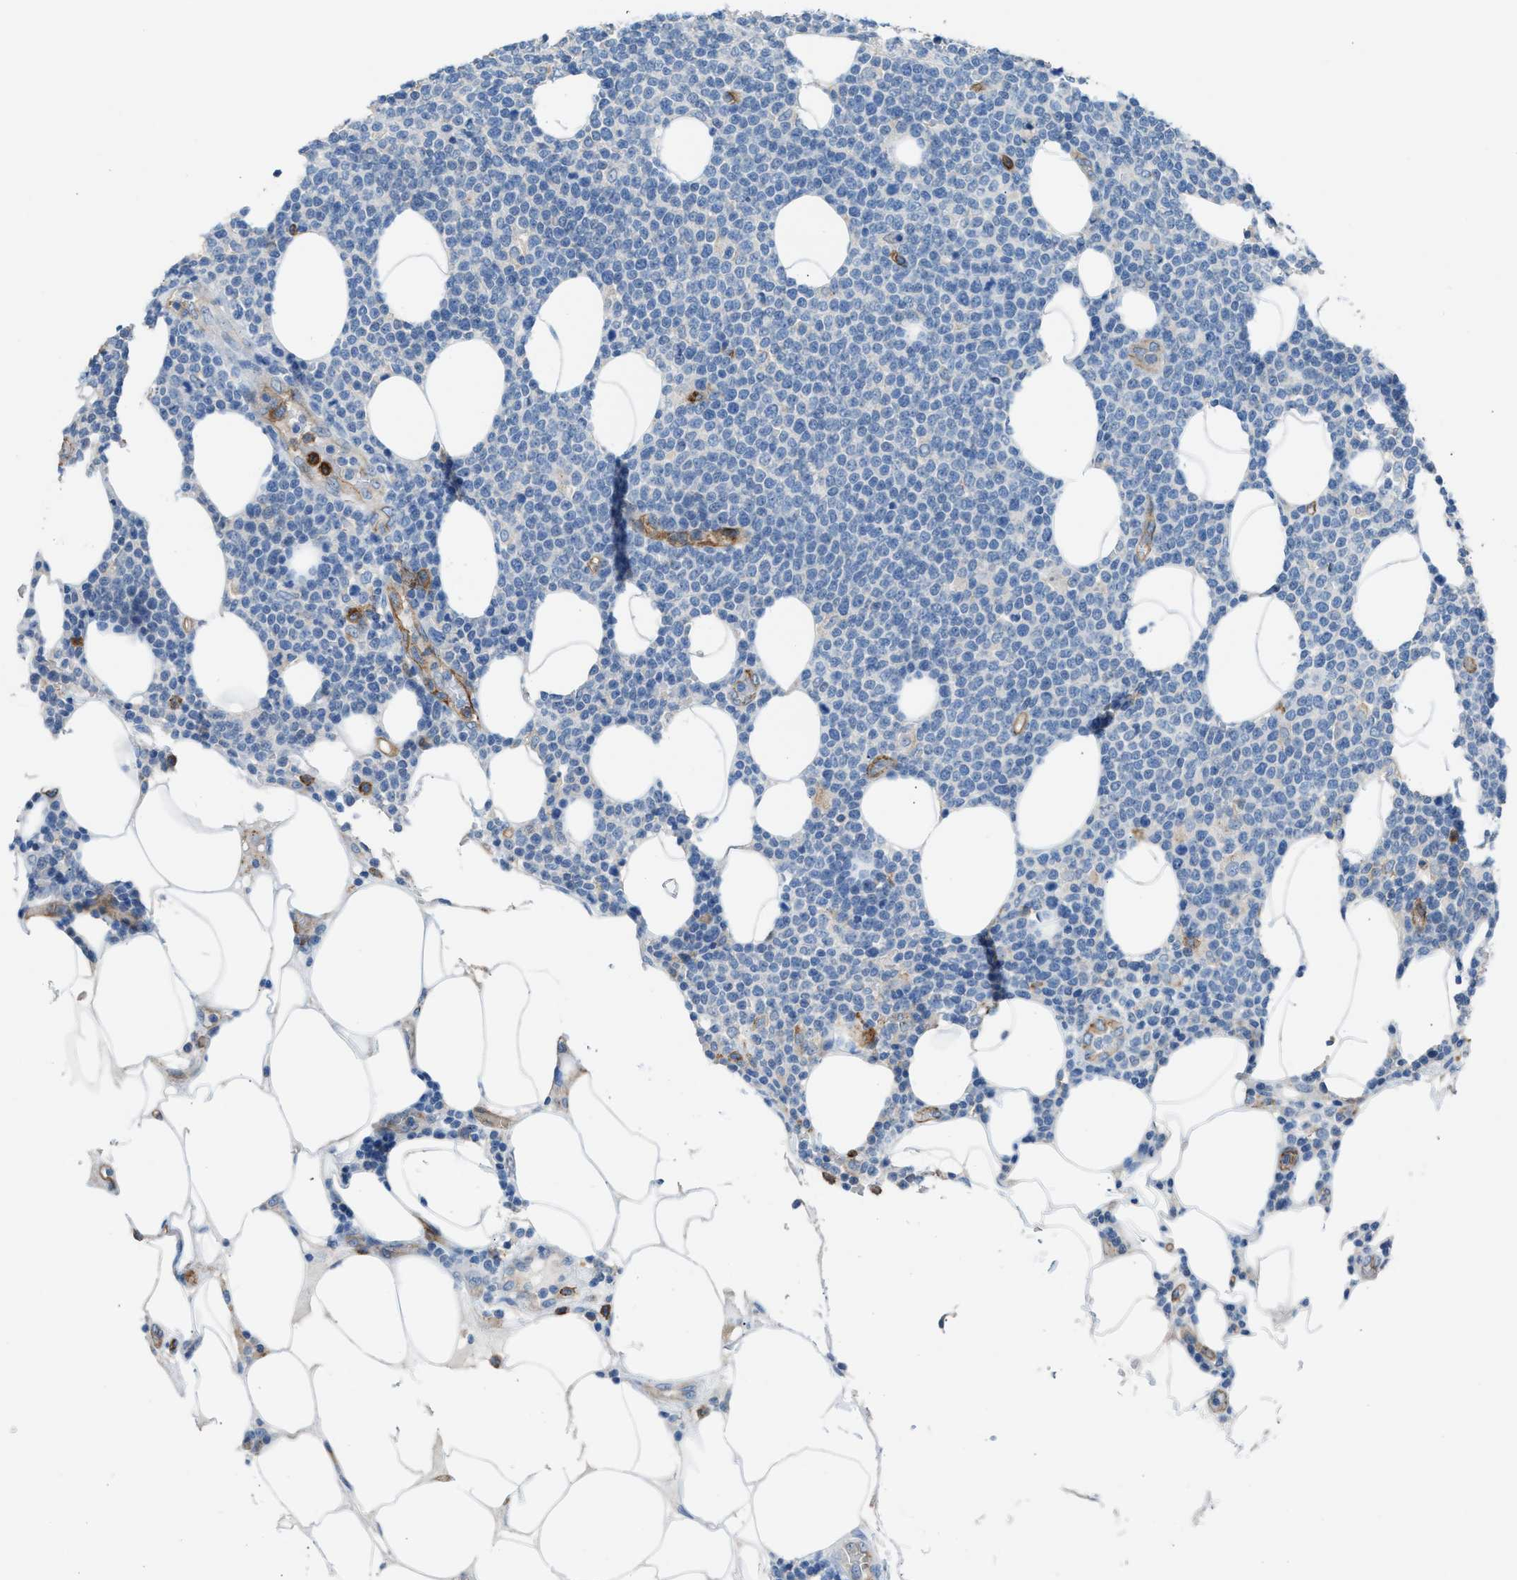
{"staining": {"intensity": "negative", "quantity": "none", "location": "none"}, "tissue": "lymphoma", "cell_type": "Tumor cells", "image_type": "cancer", "snomed": [{"axis": "morphology", "description": "Malignant lymphoma, non-Hodgkin's type, High grade"}, {"axis": "topography", "description": "Lymph node"}], "caption": "Immunohistochemical staining of human high-grade malignant lymphoma, non-Hodgkin's type exhibits no significant positivity in tumor cells.", "gene": "DYSF", "patient": {"sex": "male", "age": 61}}